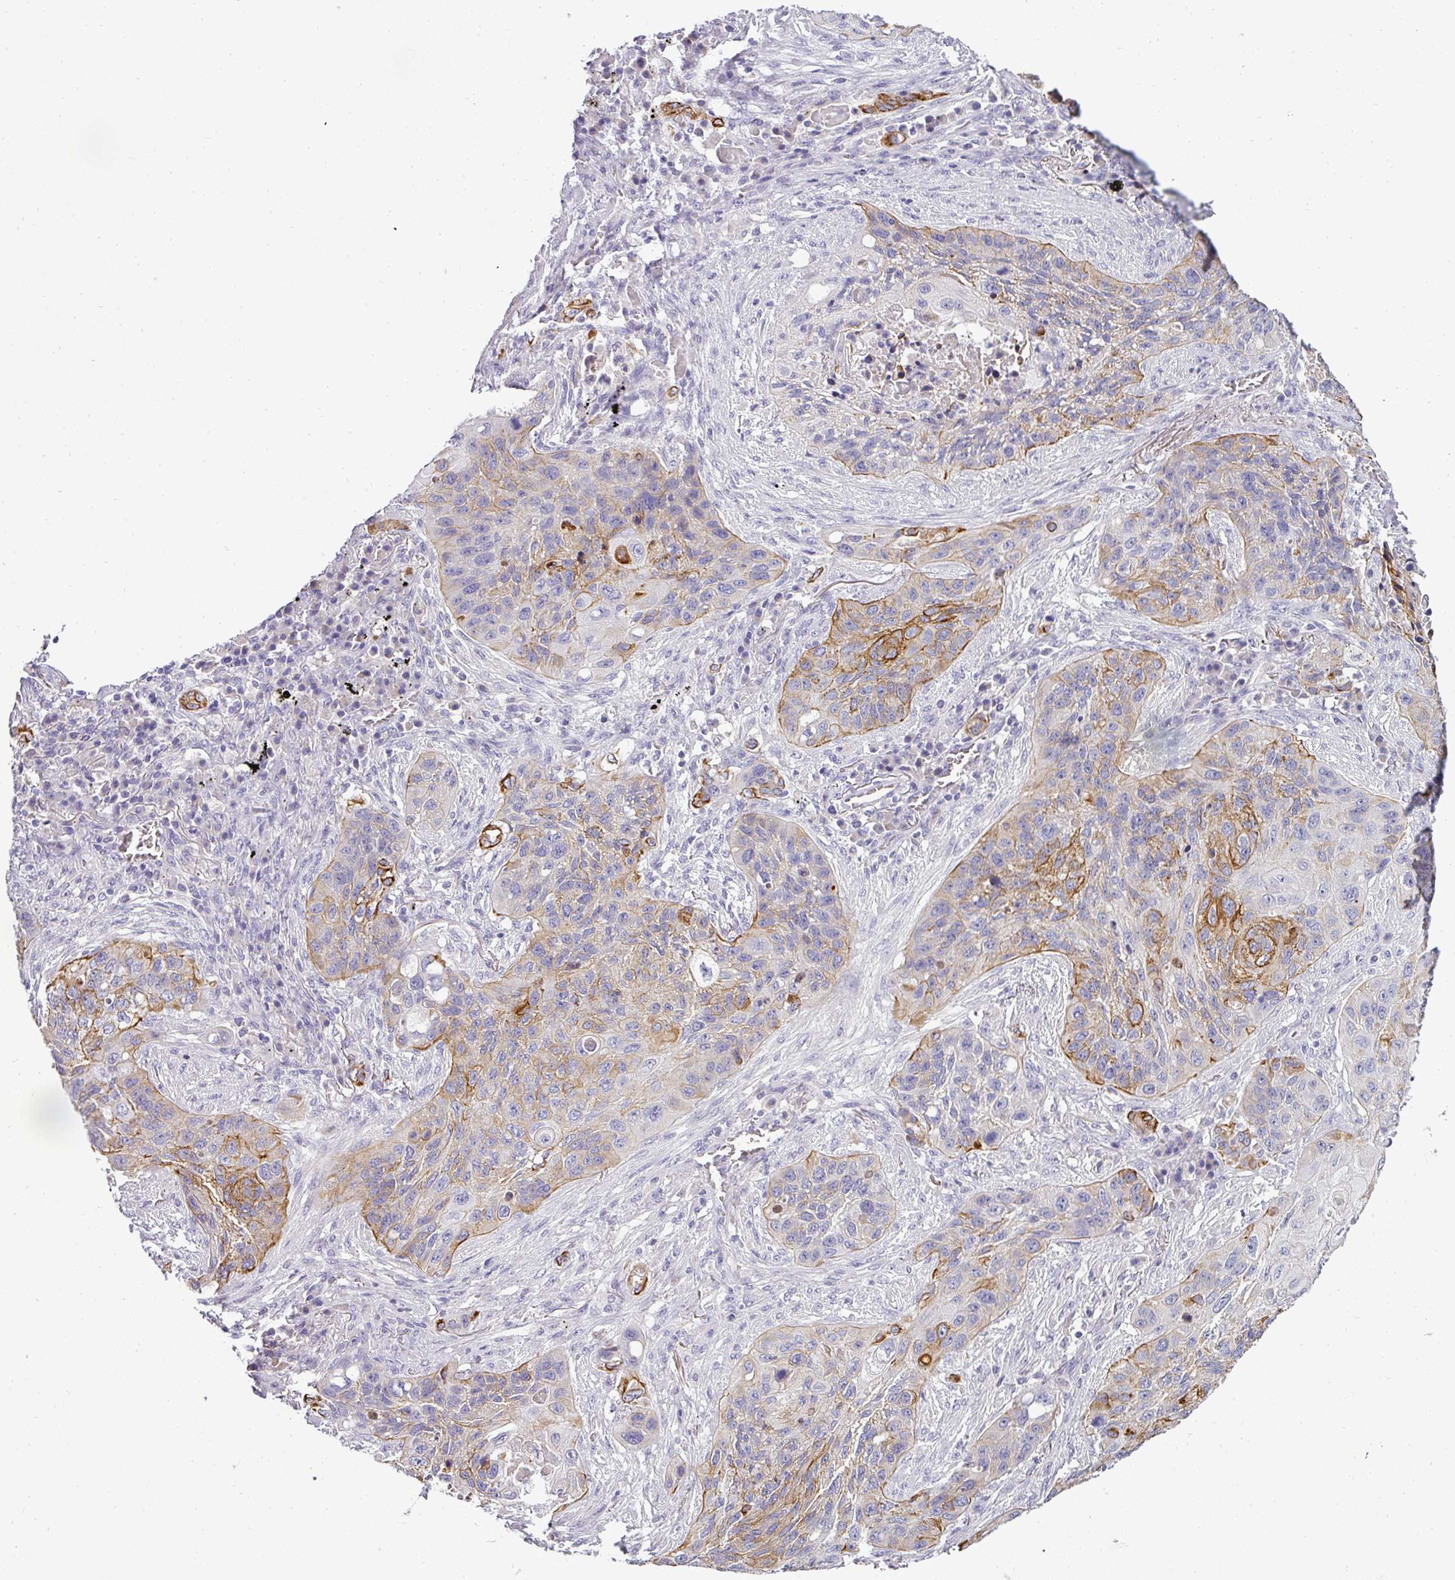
{"staining": {"intensity": "strong", "quantity": "<25%", "location": "cytoplasmic/membranous"}, "tissue": "lung cancer", "cell_type": "Tumor cells", "image_type": "cancer", "snomed": [{"axis": "morphology", "description": "Squamous cell carcinoma, NOS"}, {"axis": "topography", "description": "Lung"}], "caption": "Human lung cancer (squamous cell carcinoma) stained with a brown dye demonstrates strong cytoplasmic/membranous positive positivity in approximately <25% of tumor cells.", "gene": "ASXL3", "patient": {"sex": "female", "age": 63}}